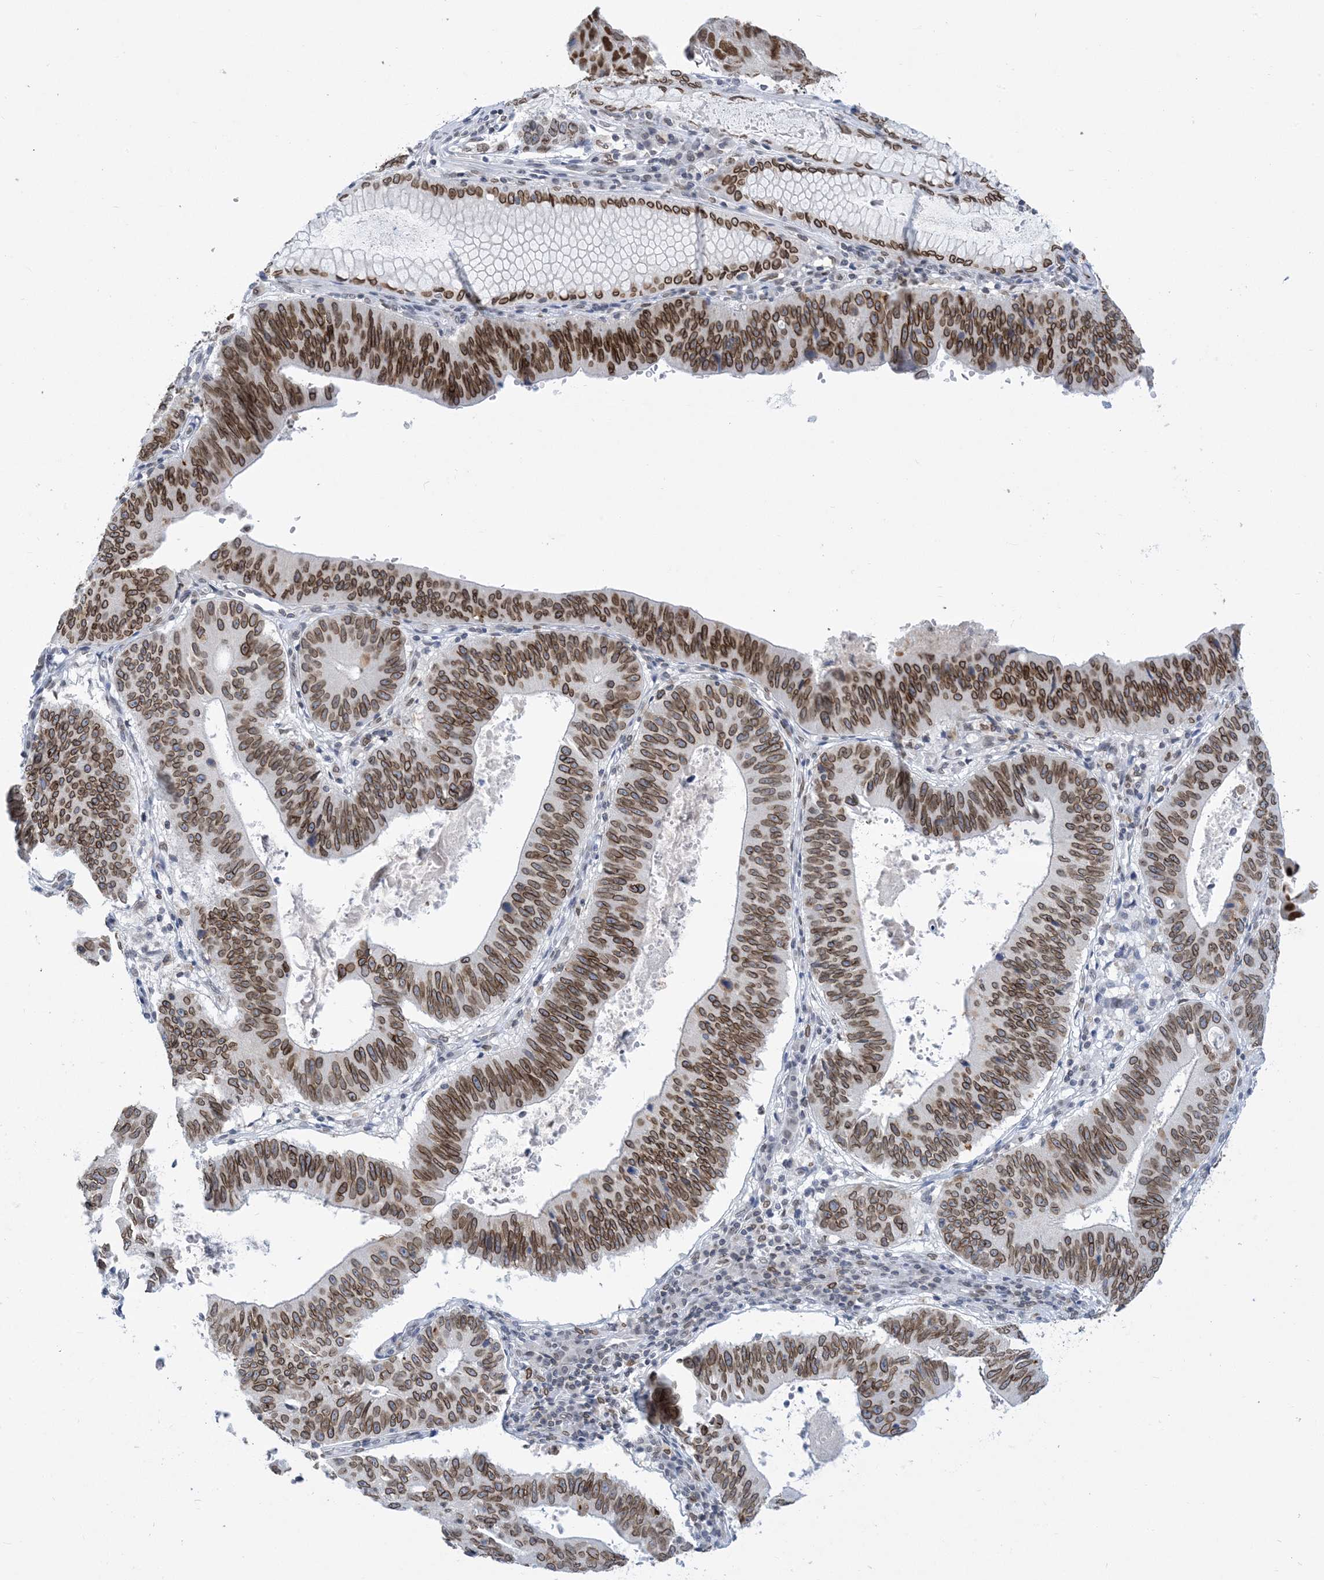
{"staining": {"intensity": "strong", "quantity": ">75%", "location": "cytoplasmic/membranous,nuclear"}, "tissue": "stomach cancer", "cell_type": "Tumor cells", "image_type": "cancer", "snomed": [{"axis": "morphology", "description": "Adenocarcinoma, NOS"}, {"axis": "topography", "description": "Stomach"}], "caption": "Immunohistochemical staining of human stomach adenocarcinoma shows high levels of strong cytoplasmic/membranous and nuclear staining in about >75% of tumor cells.", "gene": "PCYT1A", "patient": {"sex": "male", "age": 59}}